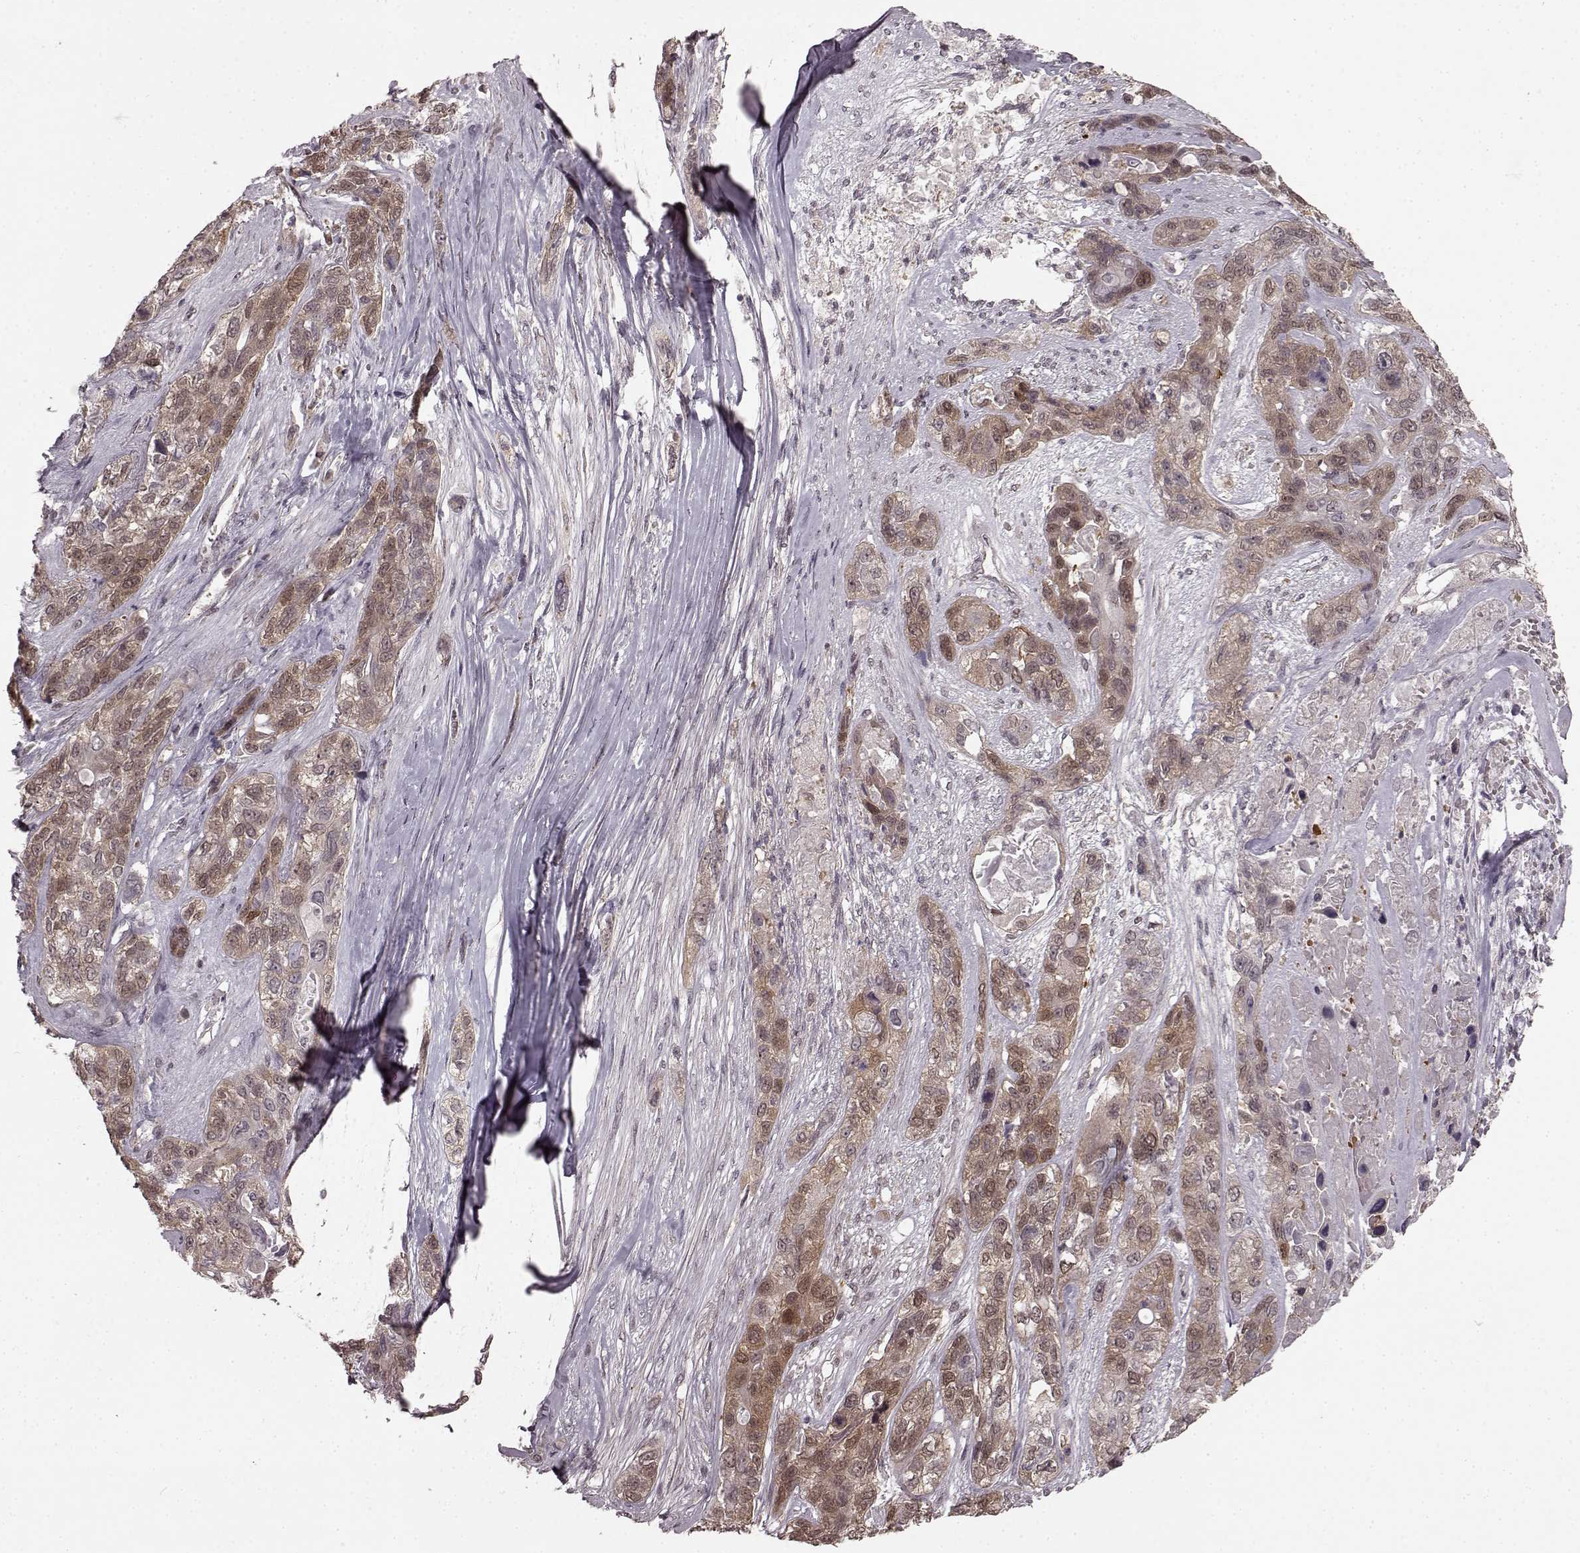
{"staining": {"intensity": "weak", "quantity": "25%-75%", "location": "cytoplasmic/membranous,nuclear"}, "tissue": "lung cancer", "cell_type": "Tumor cells", "image_type": "cancer", "snomed": [{"axis": "morphology", "description": "Squamous cell carcinoma, NOS"}, {"axis": "topography", "description": "Lung"}], "caption": "Immunohistochemical staining of lung cancer displays low levels of weak cytoplasmic/membranous and nuclear protein positivity in about 25%-75% of tumor cells.", "gene": "GSS", "patient": {"sex": "female", "age": 70}}